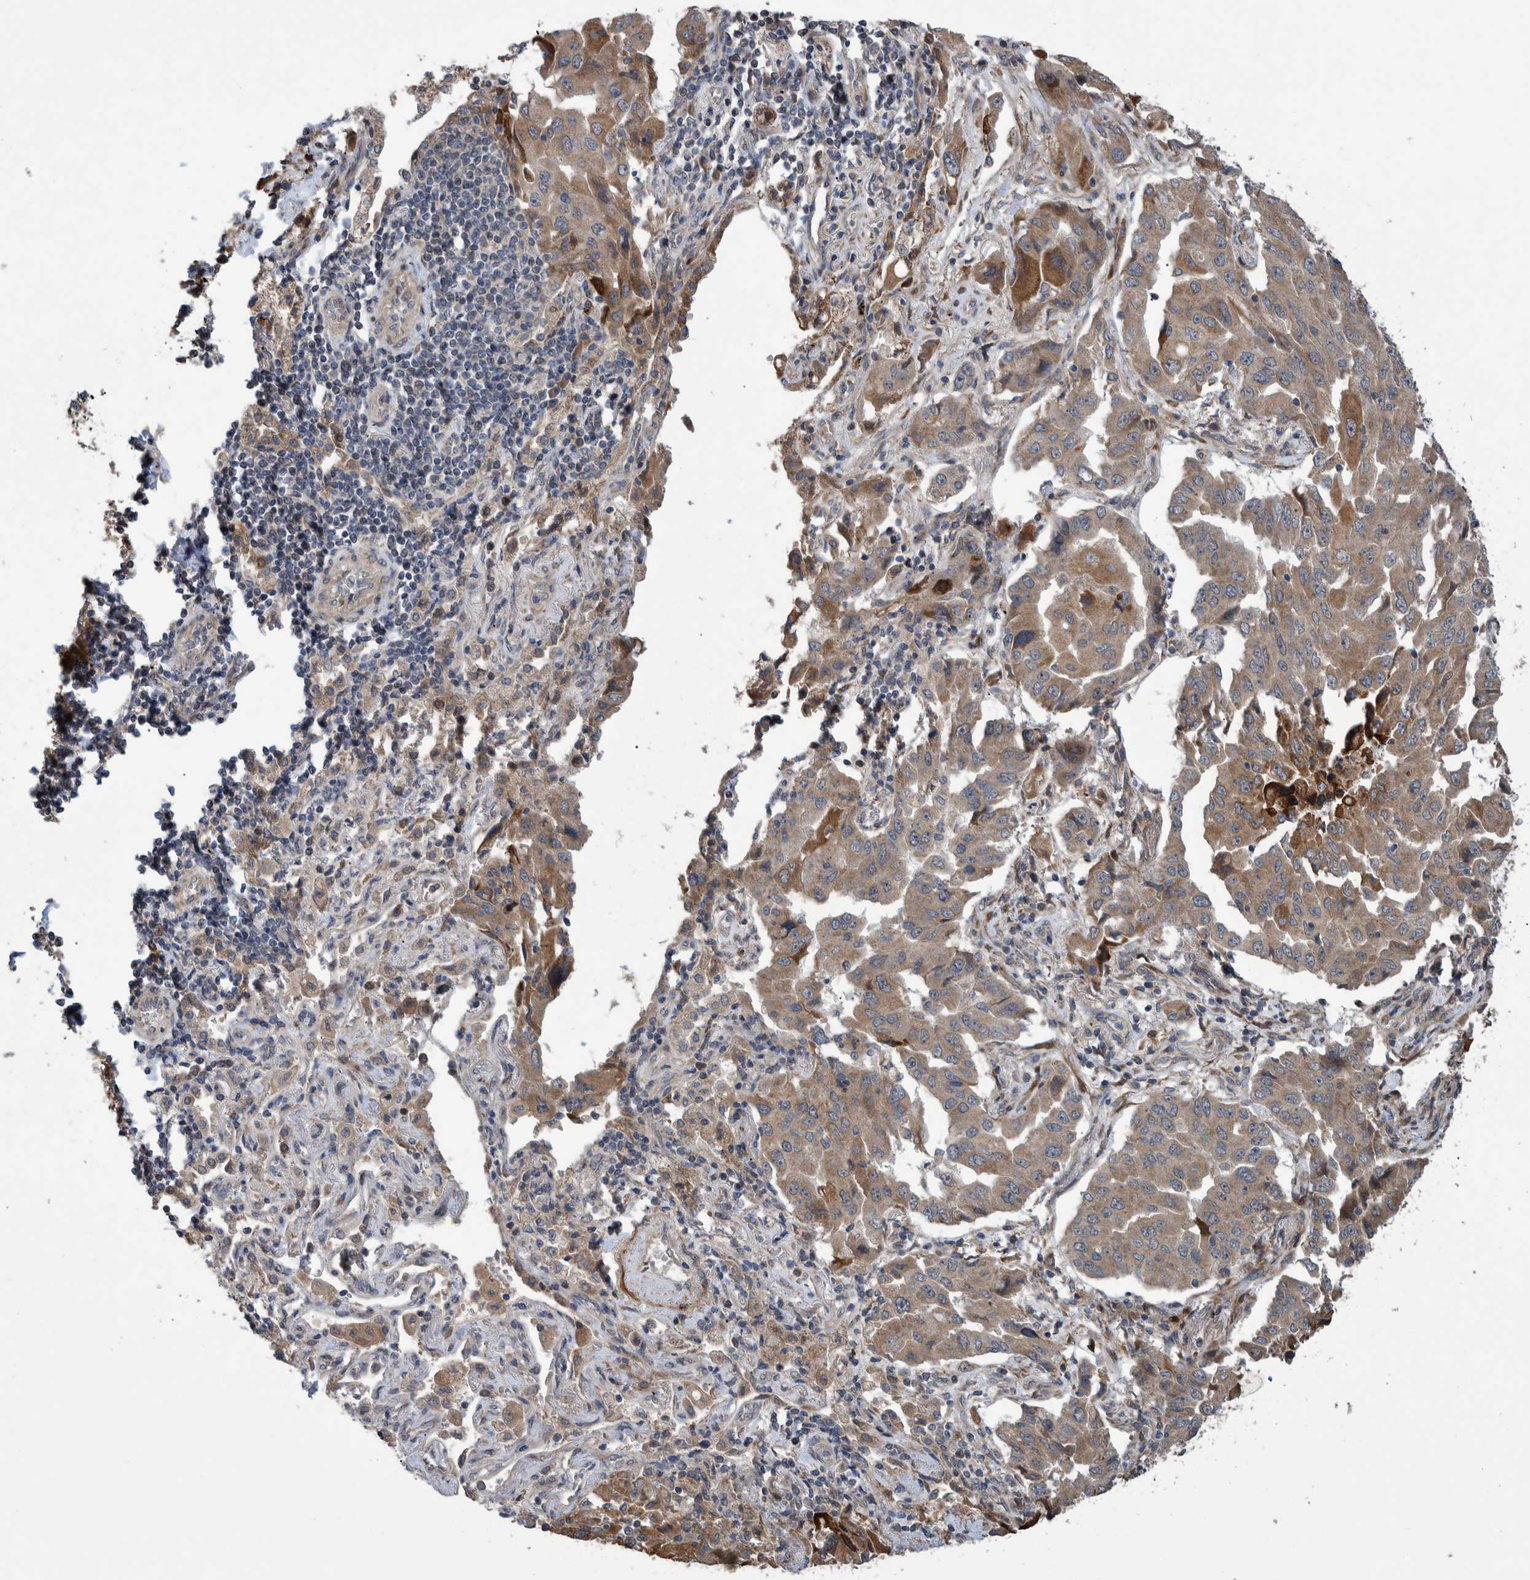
{"staining": {"intensity": "moderate", "quantity": "<25%", "location": "cytoplasmic/membranous"}, "tissue": "lung cancer", "cell_type": "Tumor cells", "image_type": "cancer", "snomed": [{"axis": "morphology", "description": "Adenocarcinoma, NOS"}, {"axis": "topography", "description": "Lung"}], "caption": "Lung cancer stained for a protein (brown) reveals moderate cytoplasmic/membranous positive staining in about <25% of tumor cells.", "gene": "B3GNTL1", "patient": {"sex": "female", "age": 65}}